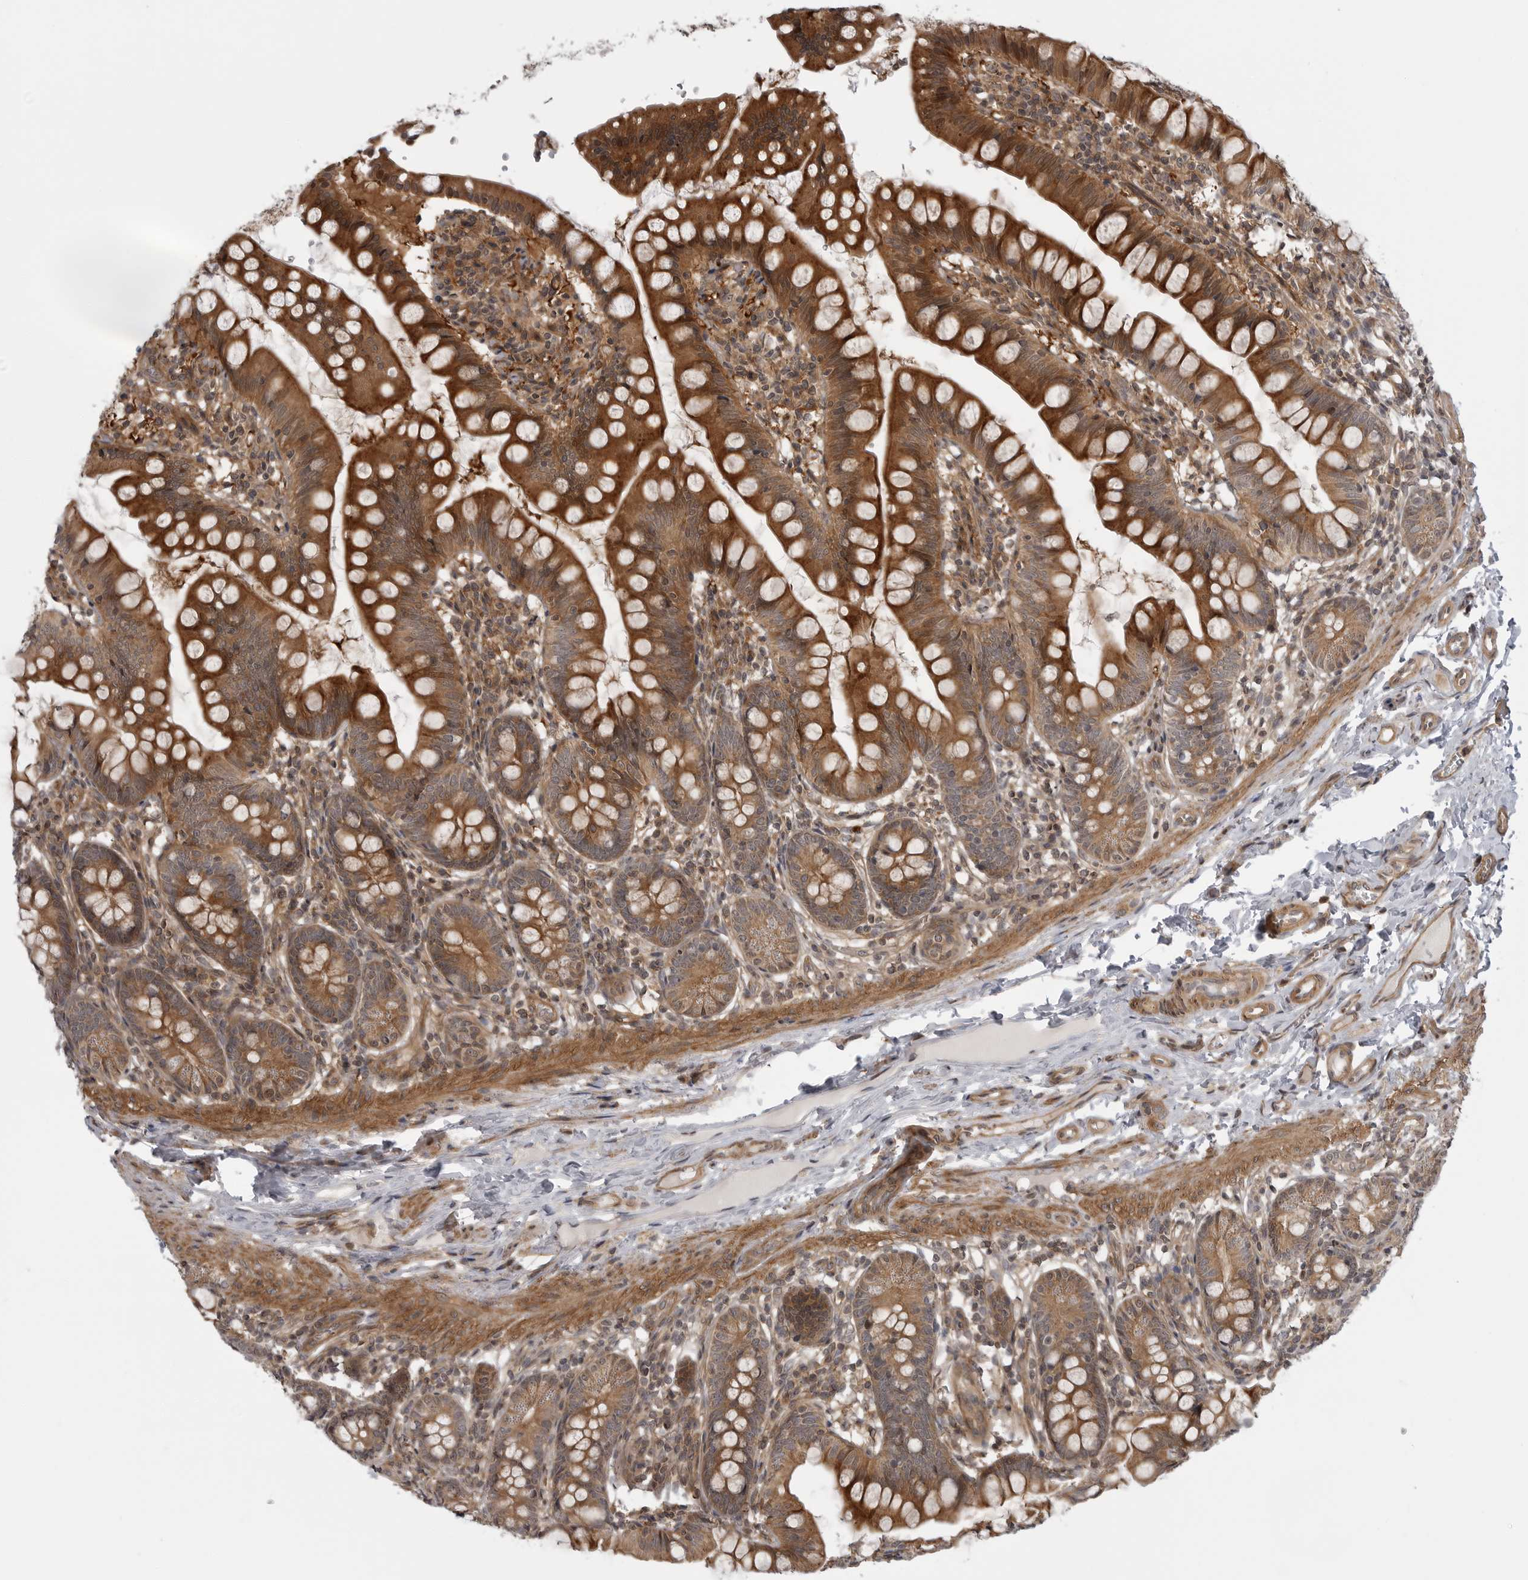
{"staining": {"intensity": "strong", "quantity": "25%-75%", "location": "cytoplasmic/membranous"}, "tissue": "small intestine", "cell_type": "Glandular cells", "image_type": "normal", "snomed": [{"axis": "morphology", "description": "Normal tissue, NOS"}, {"axis": "topography", "description": "Small intestine"}], "caption": "Immunohistochemical staining of benign human small intestine displays 25%-75% levels of strong cytoplasmic/membranous protein staining in about 25%-75% of glandular cells.", "gene": "LRRC45", "patient": {"sex": "male", "age": 7}}